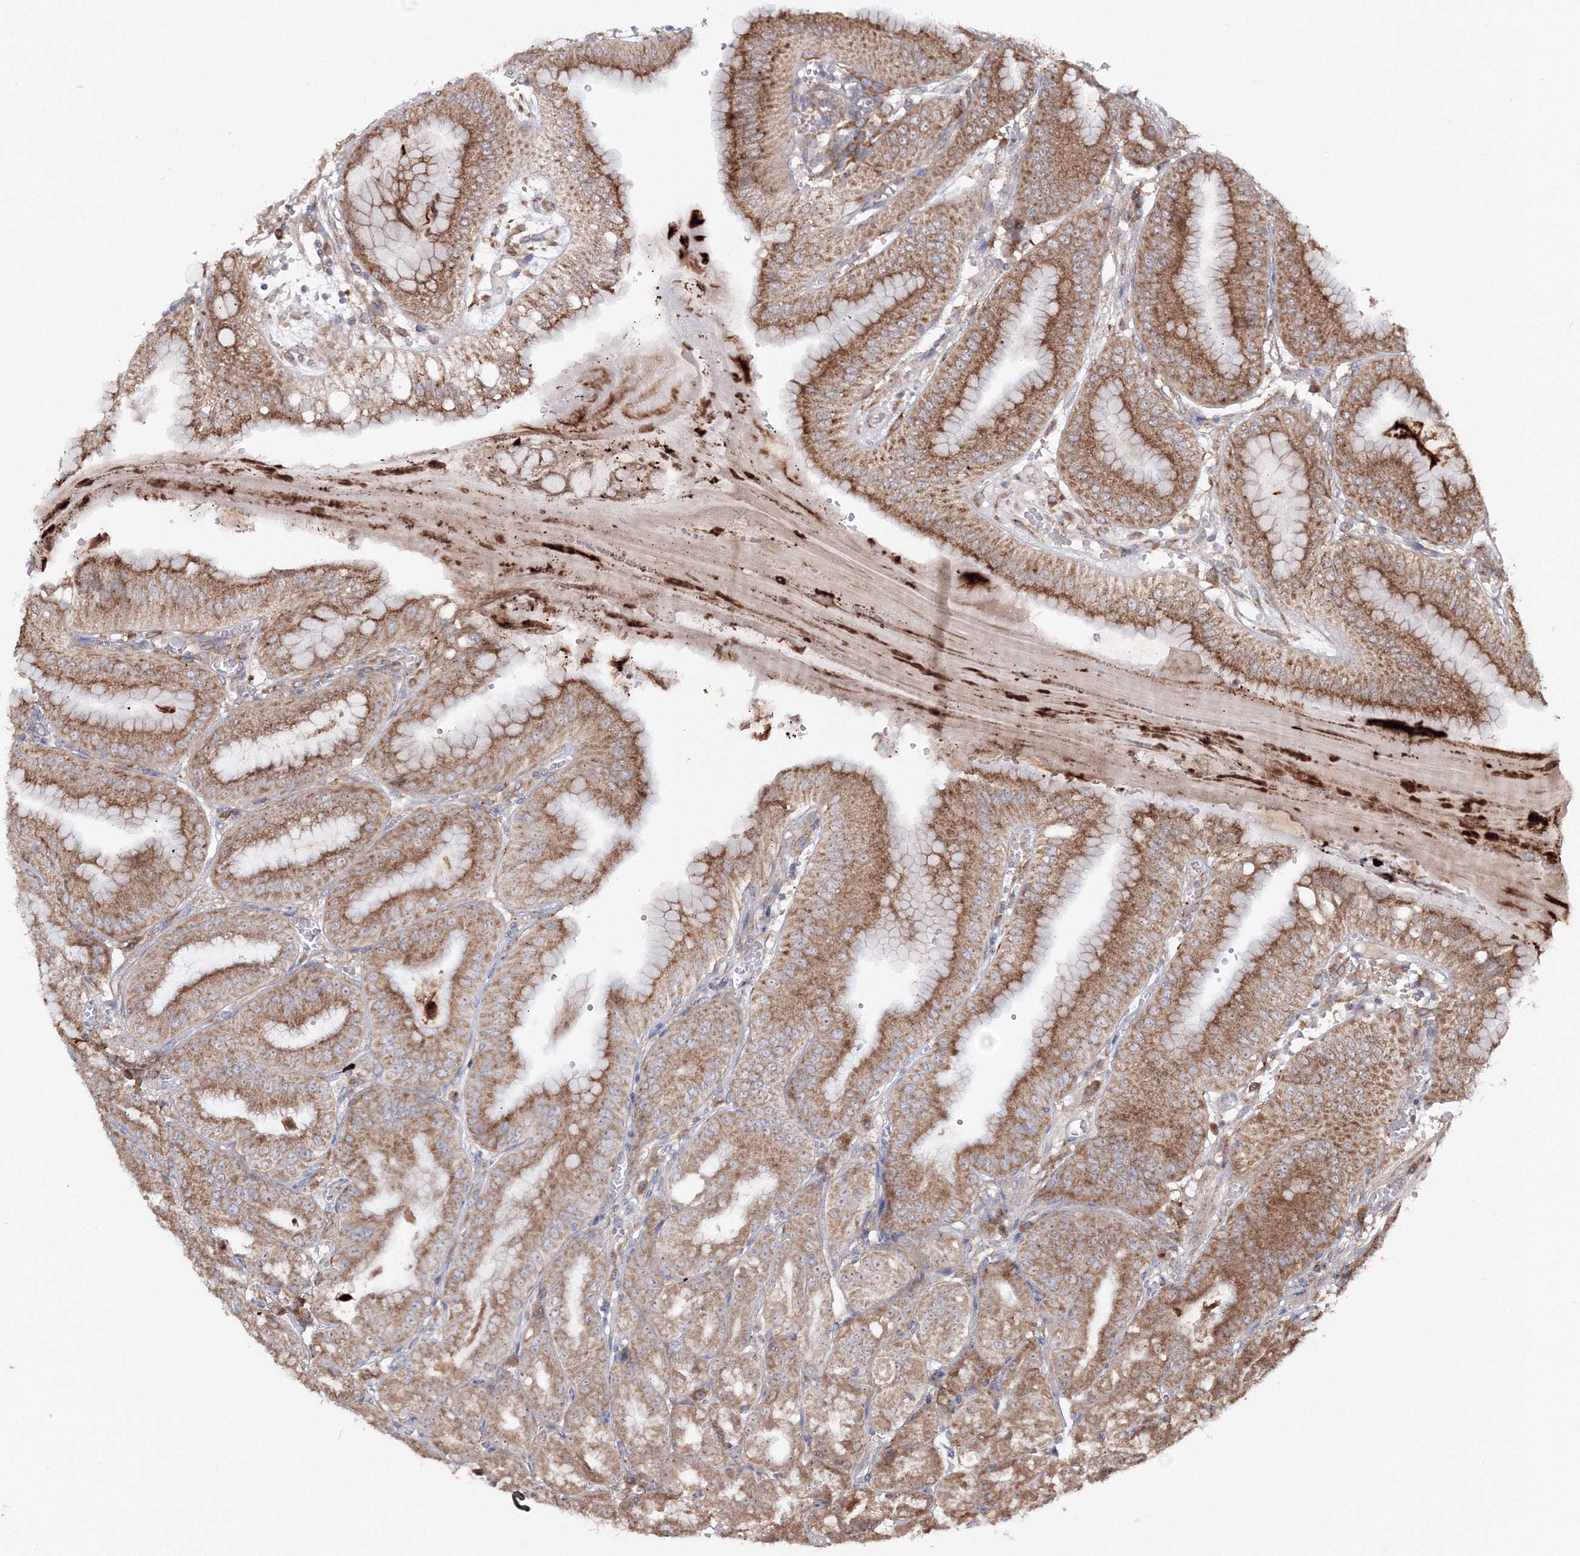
{"staining": {"intensity": "moderate", "quantity": ">75%", "location": "cytoplasmic/membranous"}, "tissue": "stomach", "cell_type": "Glandular cells", "image_type": "normal", "snomed": [{"axis": "morphology", "description": "Normal tissue, NOS"}, {"axis": "topography", "description": "Stomach, lower"}], "caption": "Immunohistochemistry image of normal stomach: stomach stained using immunohistochemistry reveals medium levels of moderate protein expression localized specifically in the cytoplasmic/membranous of glandular cells, appearing as a cytoplasmic/membranous brown color.", "gene": "PEX13", "patient": {"sex": "male", "age": 71}}